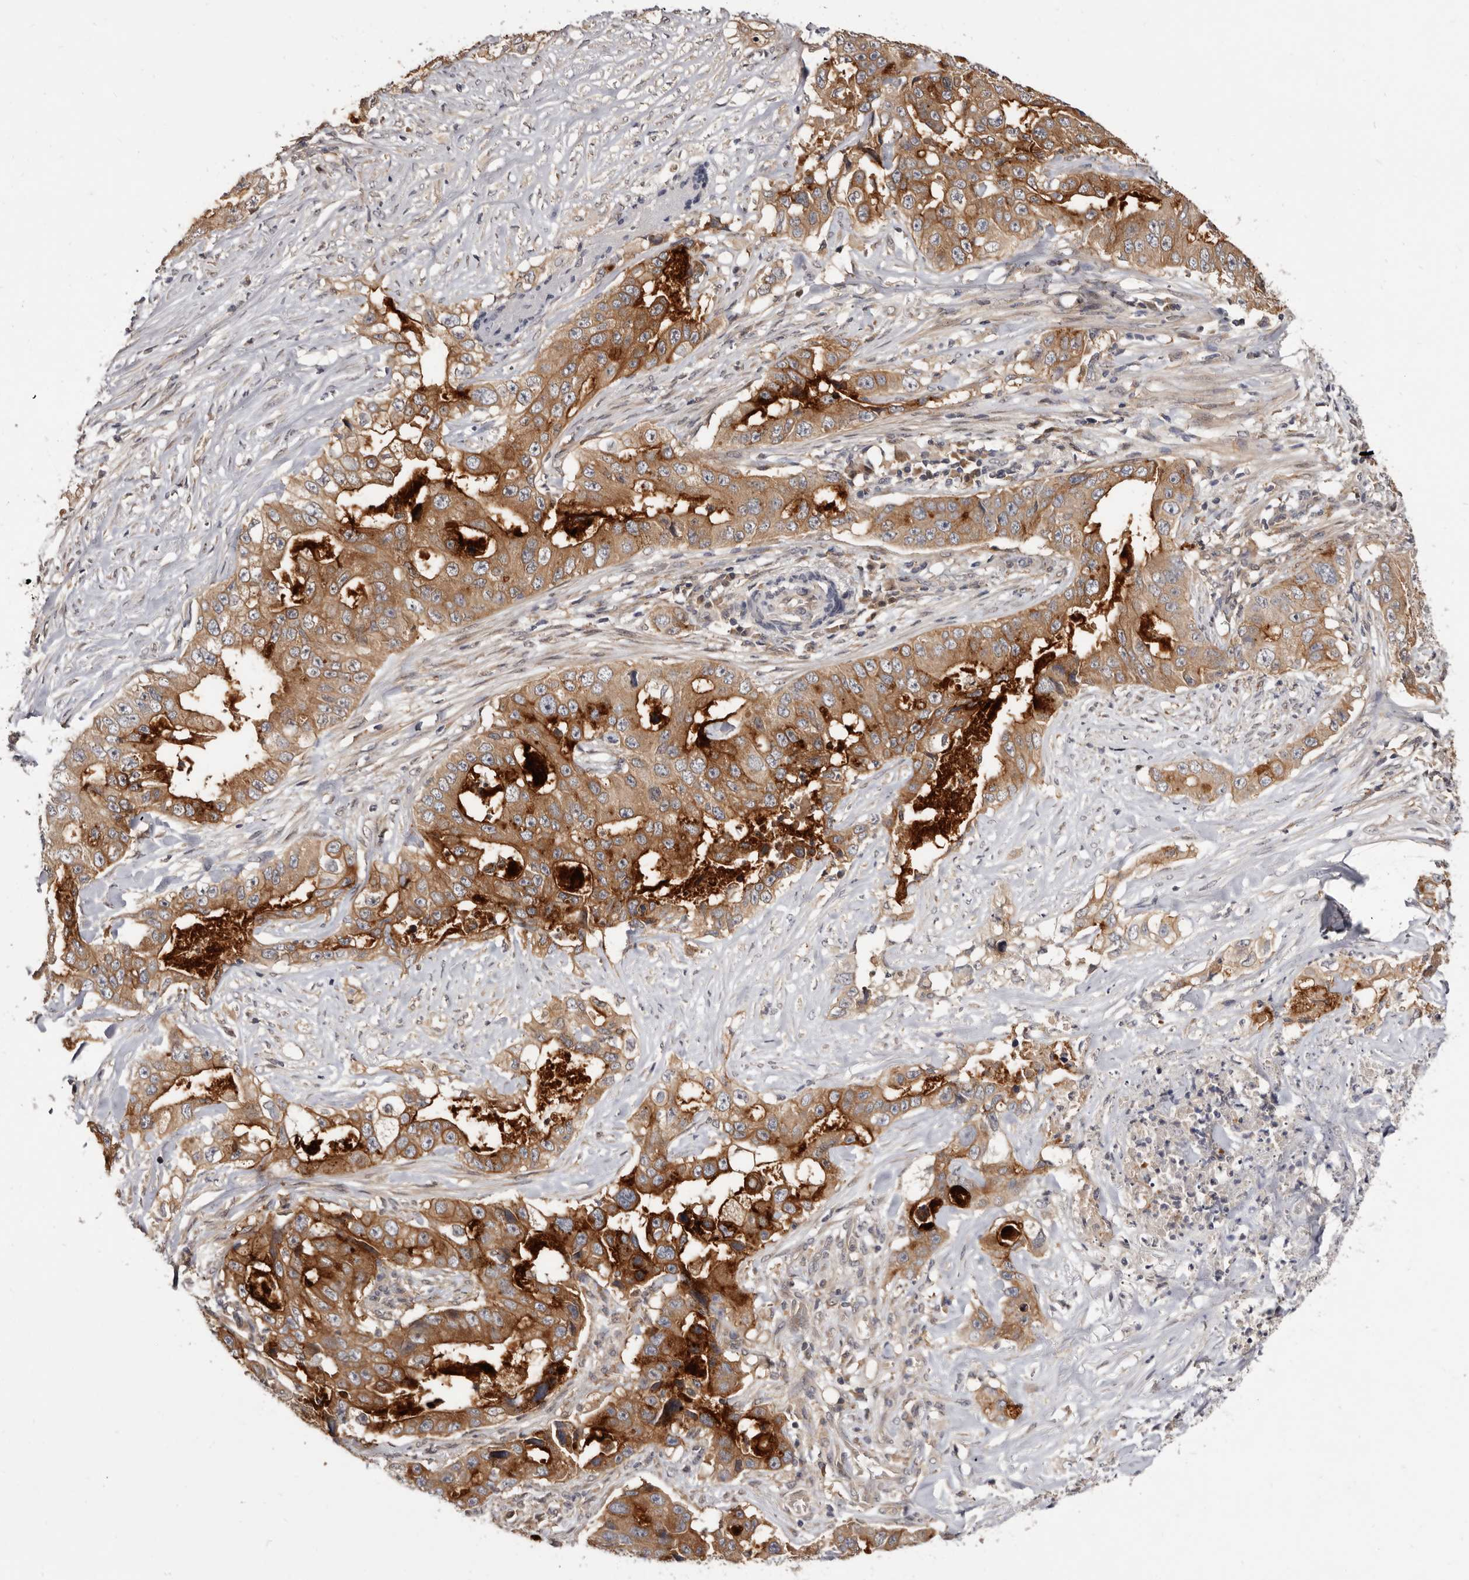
{"staining": {"intensity": "strong", "quantity": "25%-75%", "location": "cytoplasmic/membranous"}, "tissue": "lung cancer", "cell_type": "Tumor cells", "image_type": "cancer", "snomed": [{"axis": "morphology", "description": "Adenocarcinoma, NOS"}, {"axis": "topography", "description": "Lung"}], "caption": "DAB immunohistochemical staining of lung cancer (adenocarcinoma) reveals strong cytoplasmic/membranous protein positivity in approximately 25%-75% of tumor cells. The staining was performed using DAB to visualize the protein expression in brown, while the nuclei were stained in blue with hematoxylin (Magnification: 20x).", "gene": "INAVA", "patient": {"sex": "female", "age": 51}}